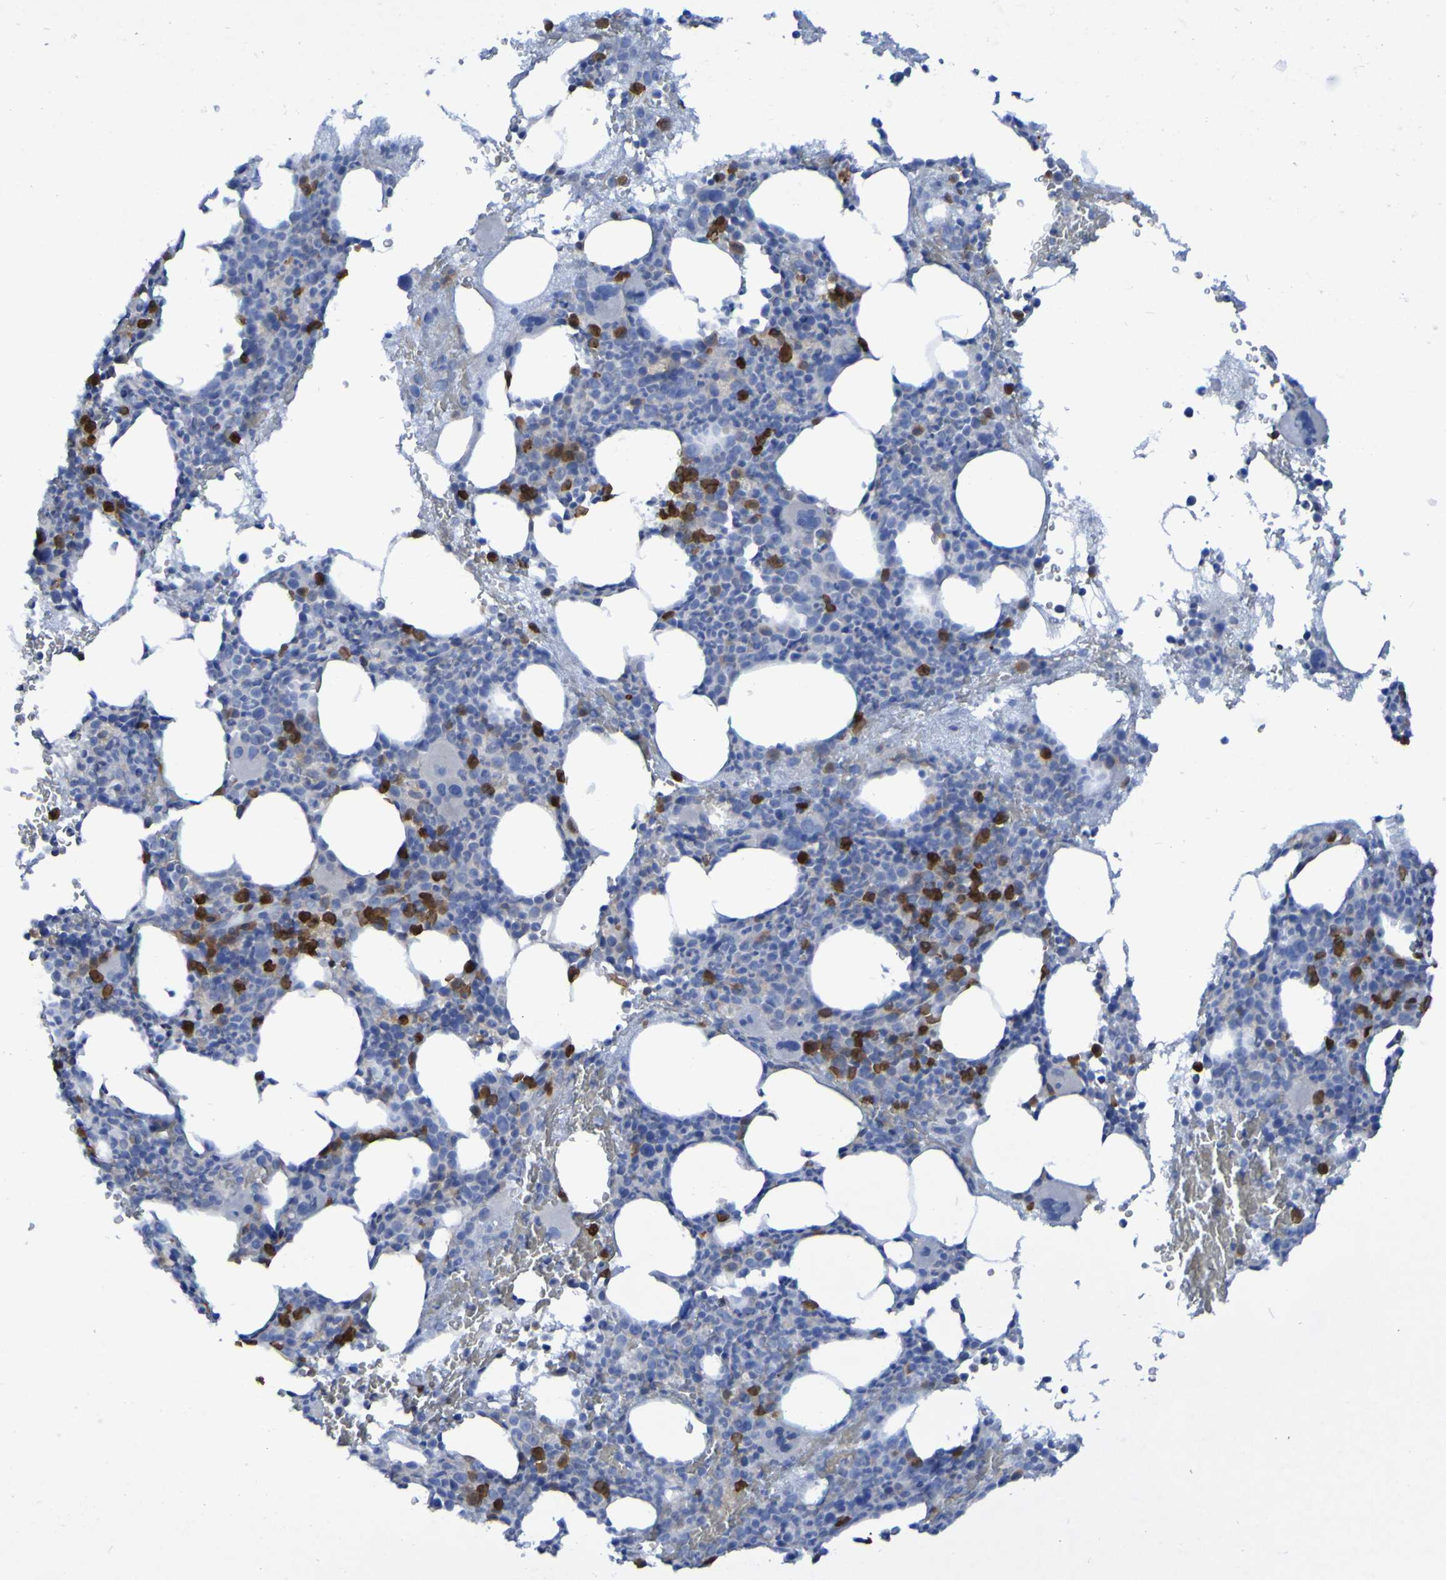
{"staining": {"intensity": "strong", "quantity": "<25%", "location": "cytoplasmic/membranous"}, "tissue": "bone marrow", "cell_type": "Hematopoietic cells", "image_type": "normal", "snomed": [{"axis": "morphology", "description": "Normal tissue, NOS"}, {"axis": "morphology", "description": "Inflammation, NOS"}, {"axis": "topography", "description": "Bone marrow"}], "caption": "Unremarkable bone marrow reveals strong cytoplasmic/membranous staining in about <25% of hematopoietic cells Using DAB (3,3'-diaminobenzidine) (brown) and hematoxylin (blue) stains, captured at high magnification using brightfield microscopy..", "gene": "MPPE1", "patient": {"sex": "male", "age": 73}}